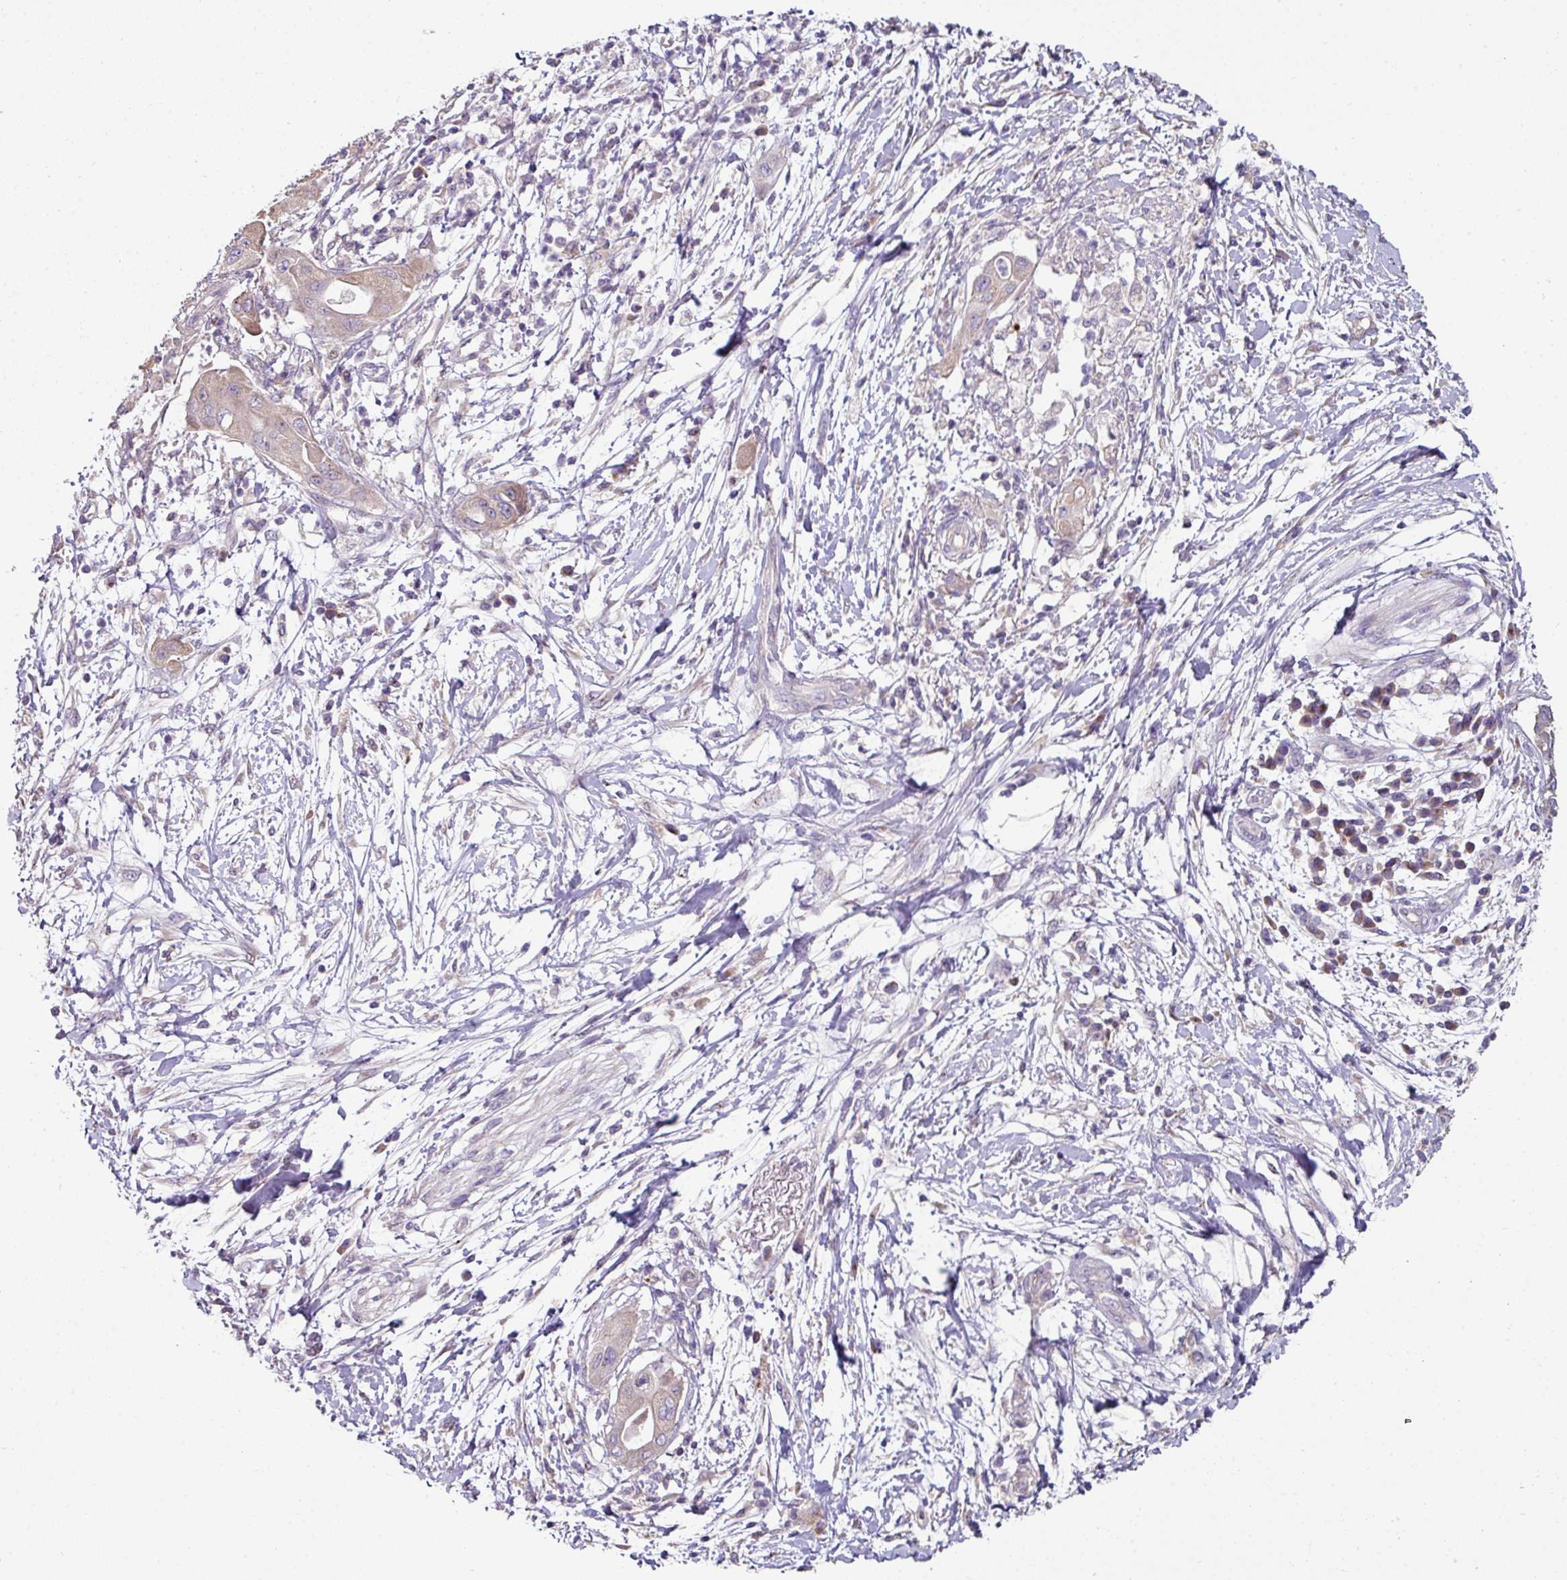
{"staining": {"intensity": "weak", "quantity": ">75%", "location": "cytoplasmic/membranous"}, "tissue": "pancreatic cancer", "cell_type": "Tumor cells", "image_type": "cancer", "snomed": [{"axis": "morphology", "description": "Adenocarcinoma, NOS"}, {"axis": "topography", "description": "Pancreas"}], "caption": "Immunohistochemical staining of human pancreatic adenocarcinoma displays low levels of weak cytoplasmic/membranous protein staining in about >75% of tumor cells.", "gene": "LRRC9", "patient": {"sex": "male", "age": 68}}